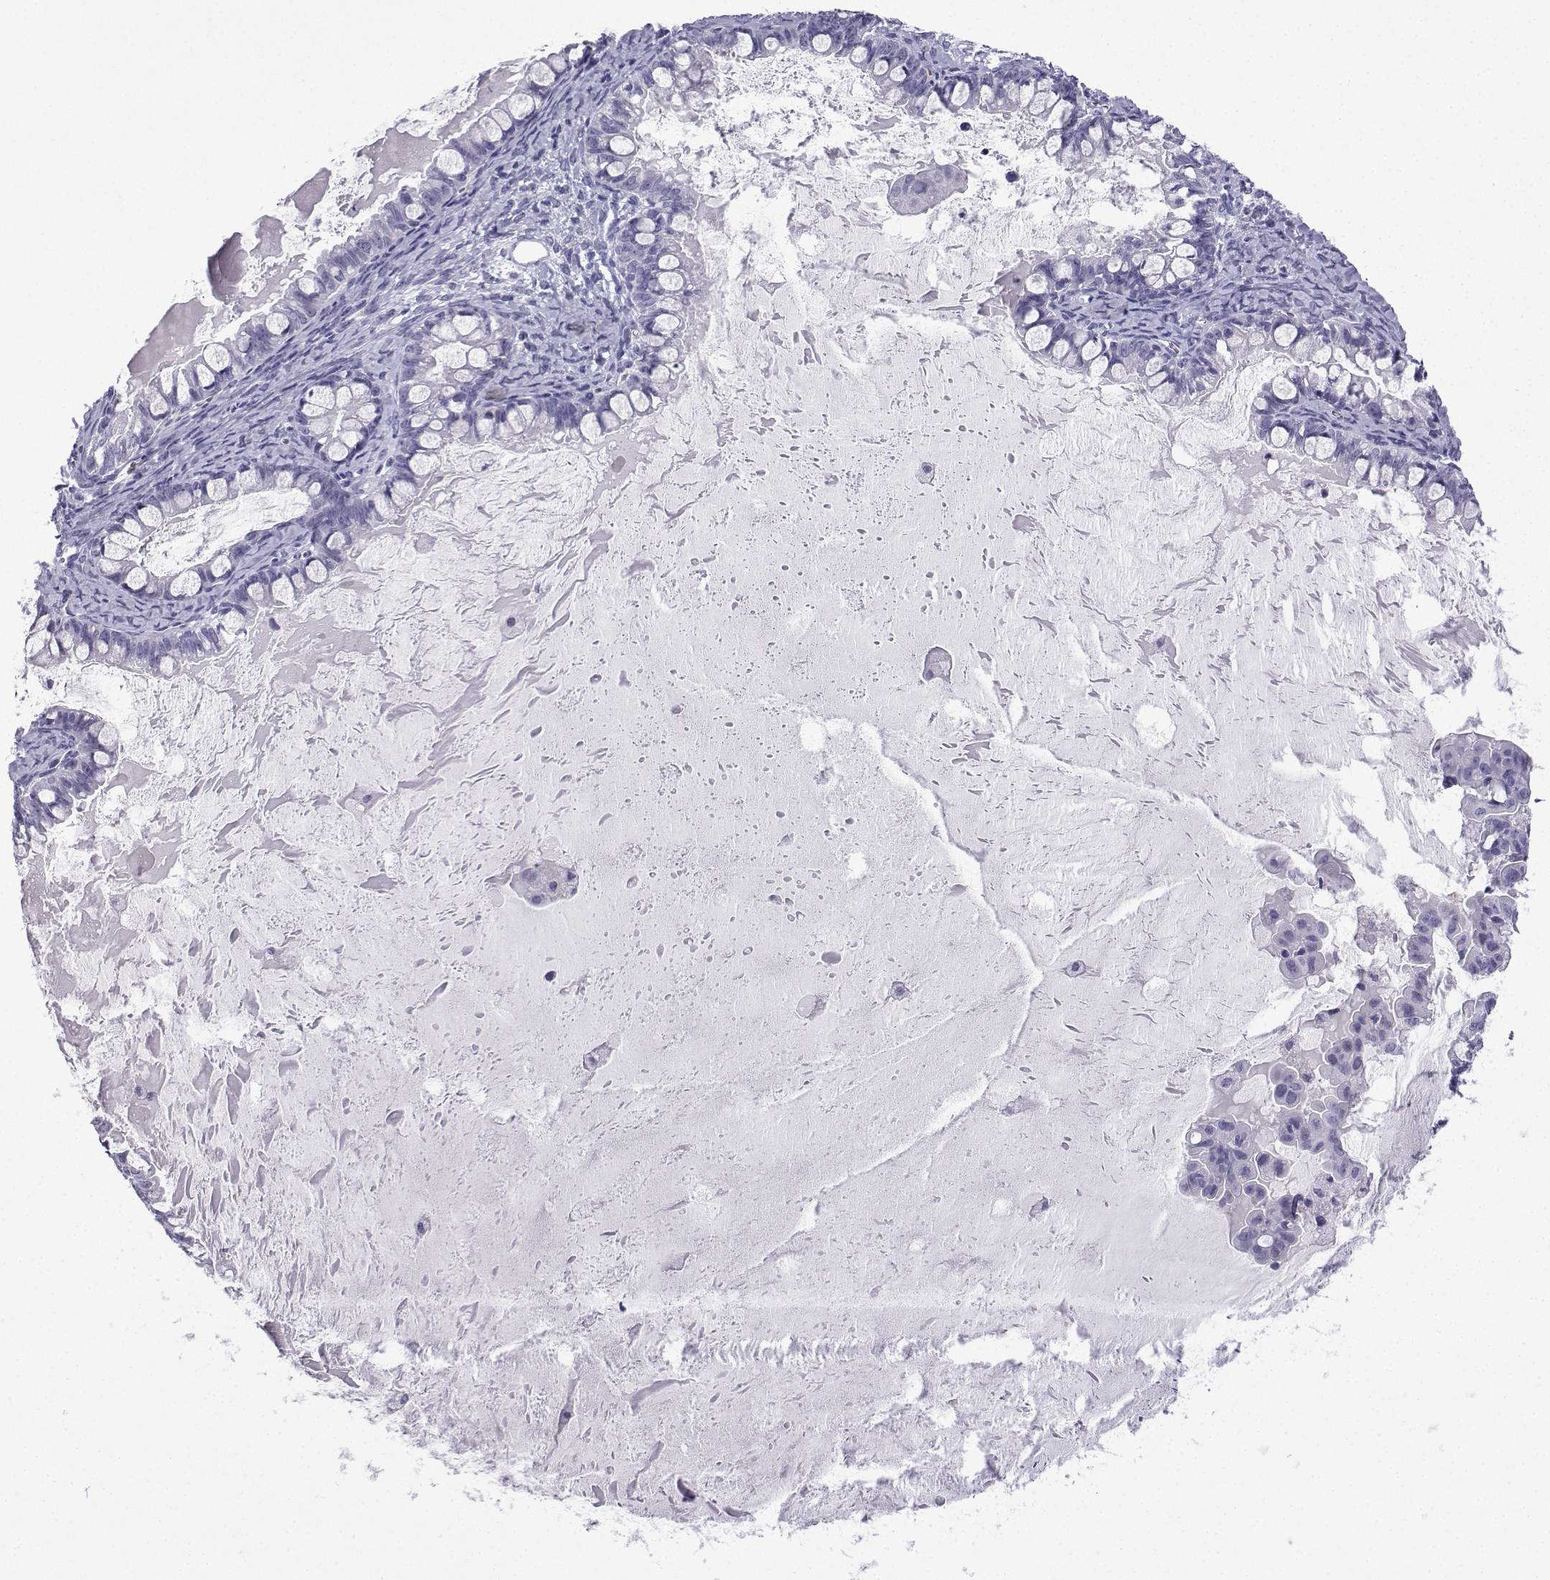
{"staining": {"intensity": "negative", "quantity": "none", "location": "none"}, "tissue": "ovarian cancer", "cell_type": "Tumor cells", "image_type": "cancer", "snomed": [{"axis": "morphology", "description": "Cystadenocarcinoma, mucinous, NOS"}, {"axis": "topography", "description": "Ovary"}], "caption": "High power microscopy image of an IHC image of ovarian cancer, revealing no significant staining in tumor cells. Nuclei are stained in blue.", "gene": "TRIM46", "patient": {"sex": "female", "age": 63}}